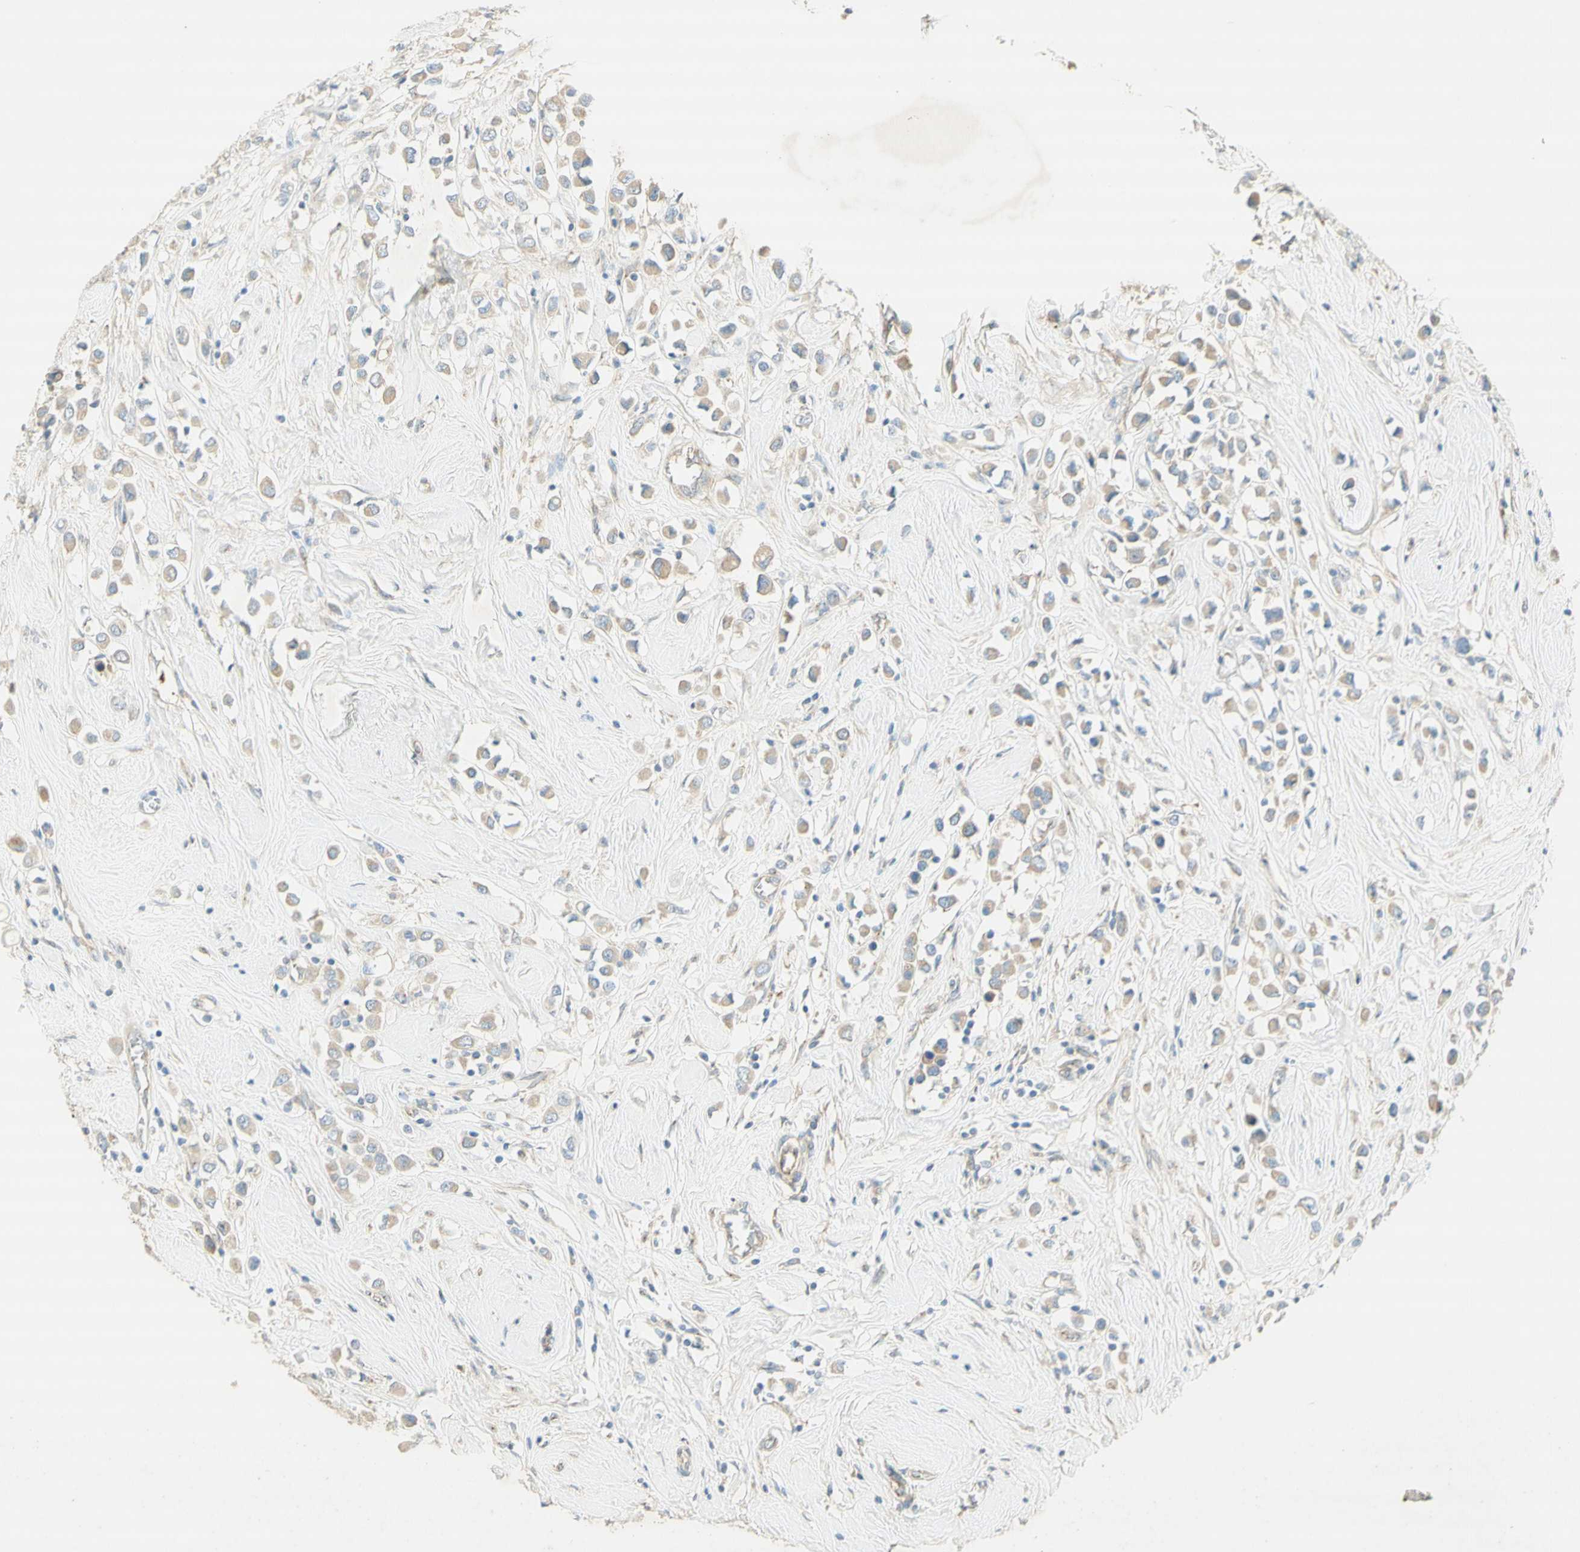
{"staining": {"intensity": "weak", "quantity": ">75%", "location": "cytoplasmic/membranous"}, "tissue": "breast cancer", "cell_type": "Tumor cells", "image_type": "cancer", "snomed": [{"axis": "morphology", "description": "Duct carcinoma"}, {"axis": "topography", "description": "Breast"}], "caption": "IHC of human infiltrating ductal carcinoma (breast) reveals low levels of weak cytoplasmic/membranous staining in approximately >75% of tumor cells.", "gene": "DYNC1H1", "patient": {"sex": "female", "age": 61}}